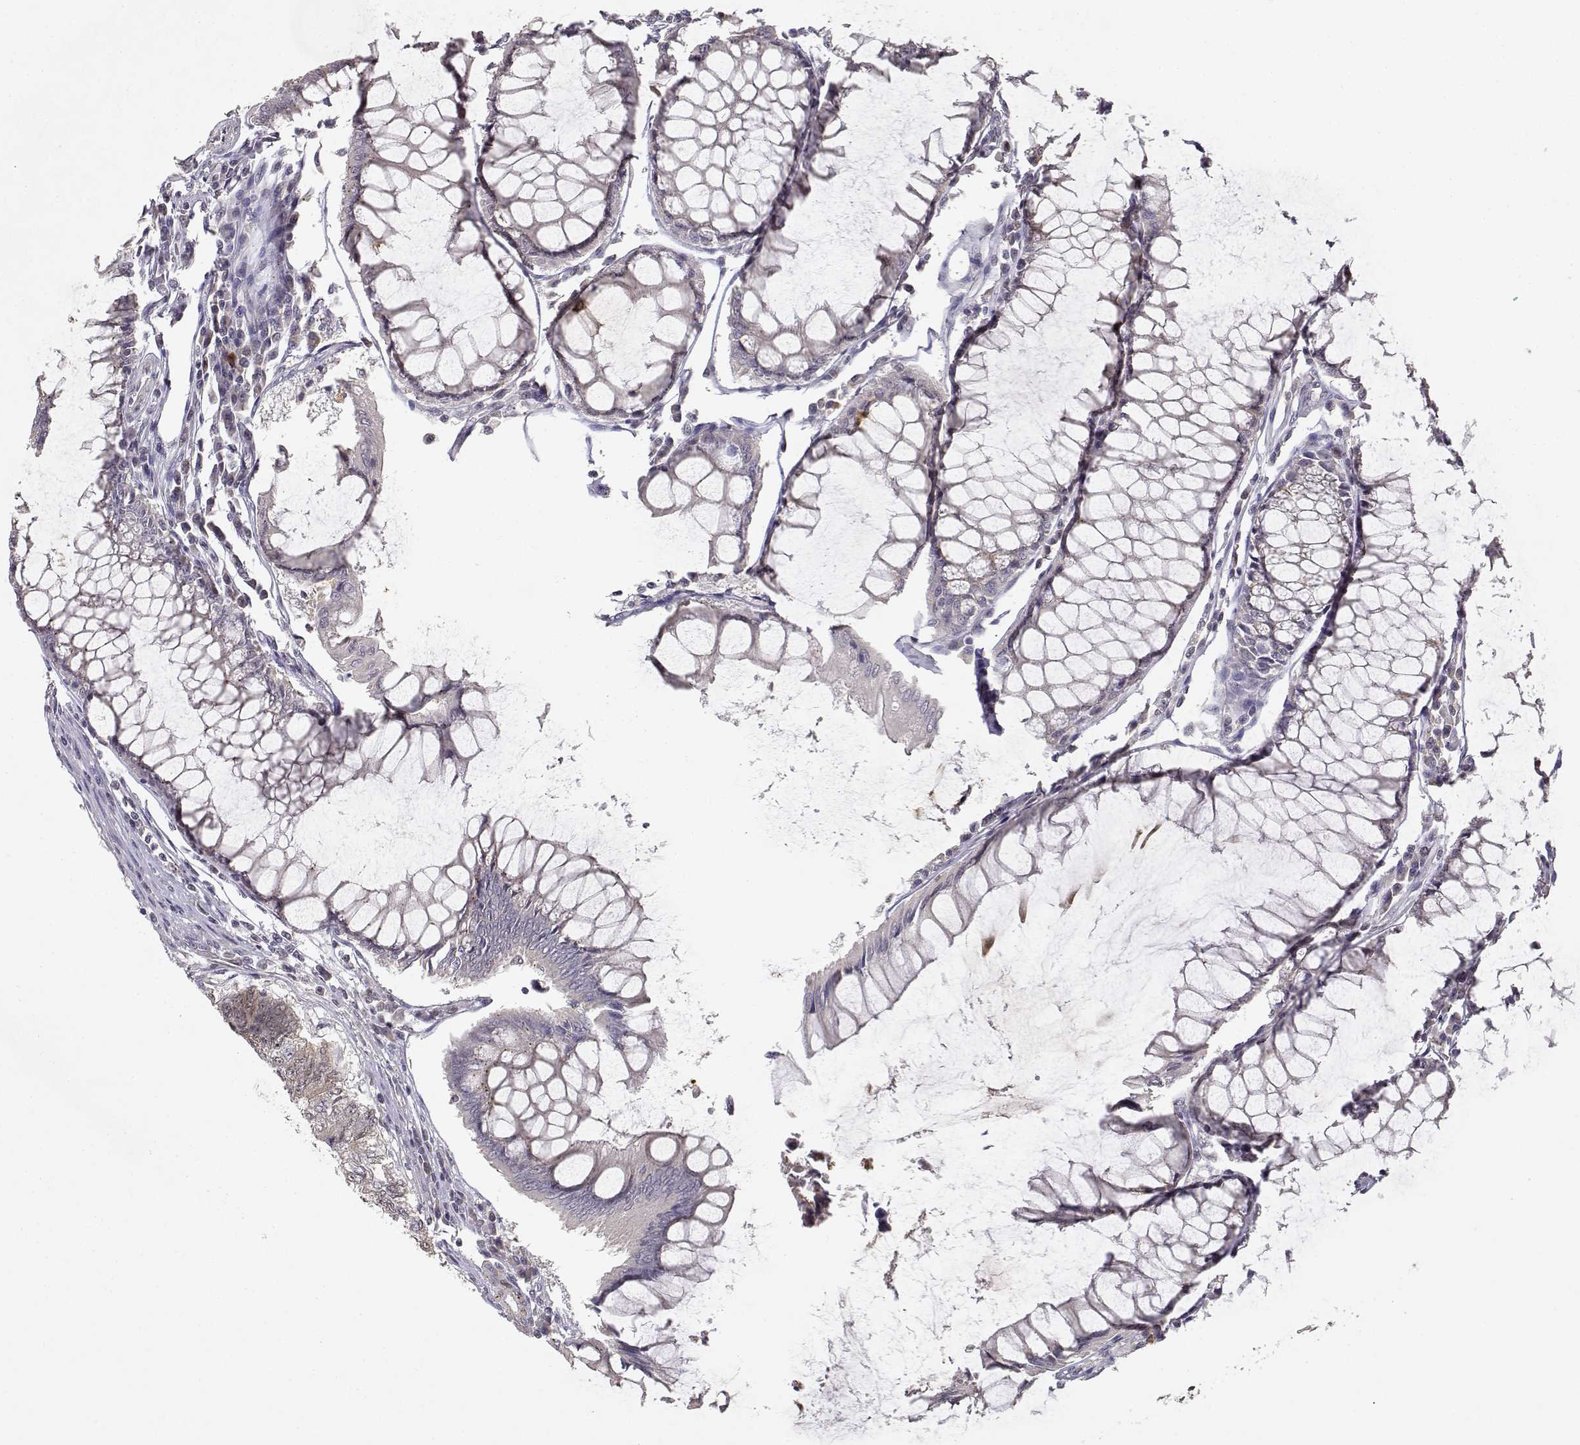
{"staining": {"intensity": "weak", "quantity": "25%-75%", "location": "cytoplasmic/membranous"}, "tissue": "colorectal cancer", "cell_type": "Tumor cells", "image_type": "cancer", "snomed": [{"axis": "morphology", "description": "Adenocarcinoma, NOS"}, {"axis": "topography", "description": "Colon"}], "caption": "Colorectal cancer (adenocarcinoma) stained for a protein shows weak cytoplasmic/membranous positivity in tumor cells.", "gene": "RAD51", "patient": {"sex": "female", "age": 65}}